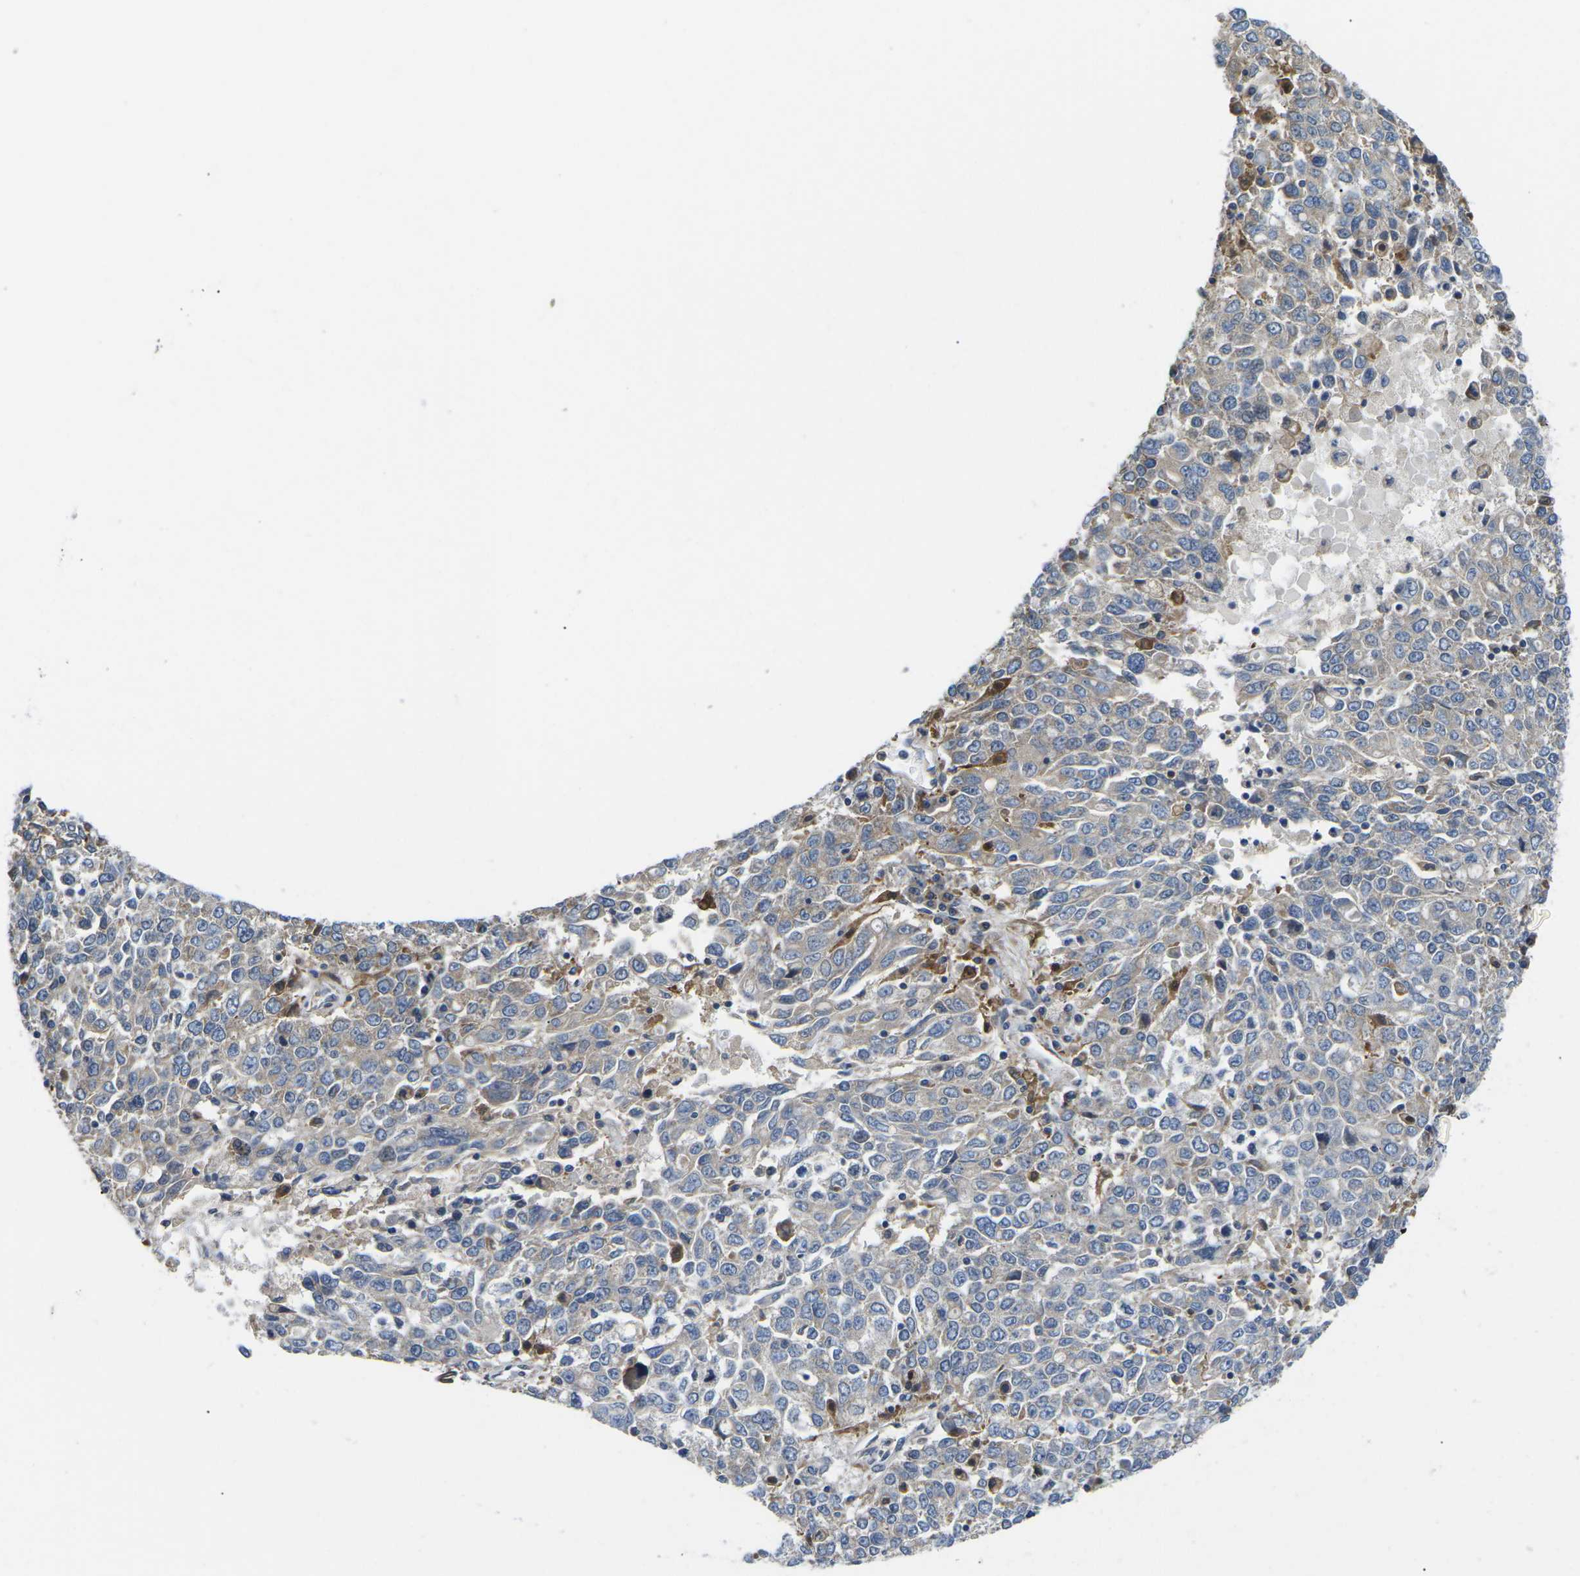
{"staining": {"intensity": "weak", "quantity": ">75%", "location": "cytoplasmic/membranous"}, "tissue": "ovarian cancer", "cell_type": "Tumor cells", "image_type": "cancer", "snomed": [{"axis": "morphology", "description": "Carcinoma, endometroid"}, {"axis": "topography", "description": "Ovary"}], "caption": "Tumor cells reveal low levels of weak cytoplasmic/membranous positivity in approximately >75% of cells in human ovarian endometroid carcinoma. Nuclei are stained in blue.", "gene": "TMEFF2", "patient": {"sex": "female", "age": 62}}